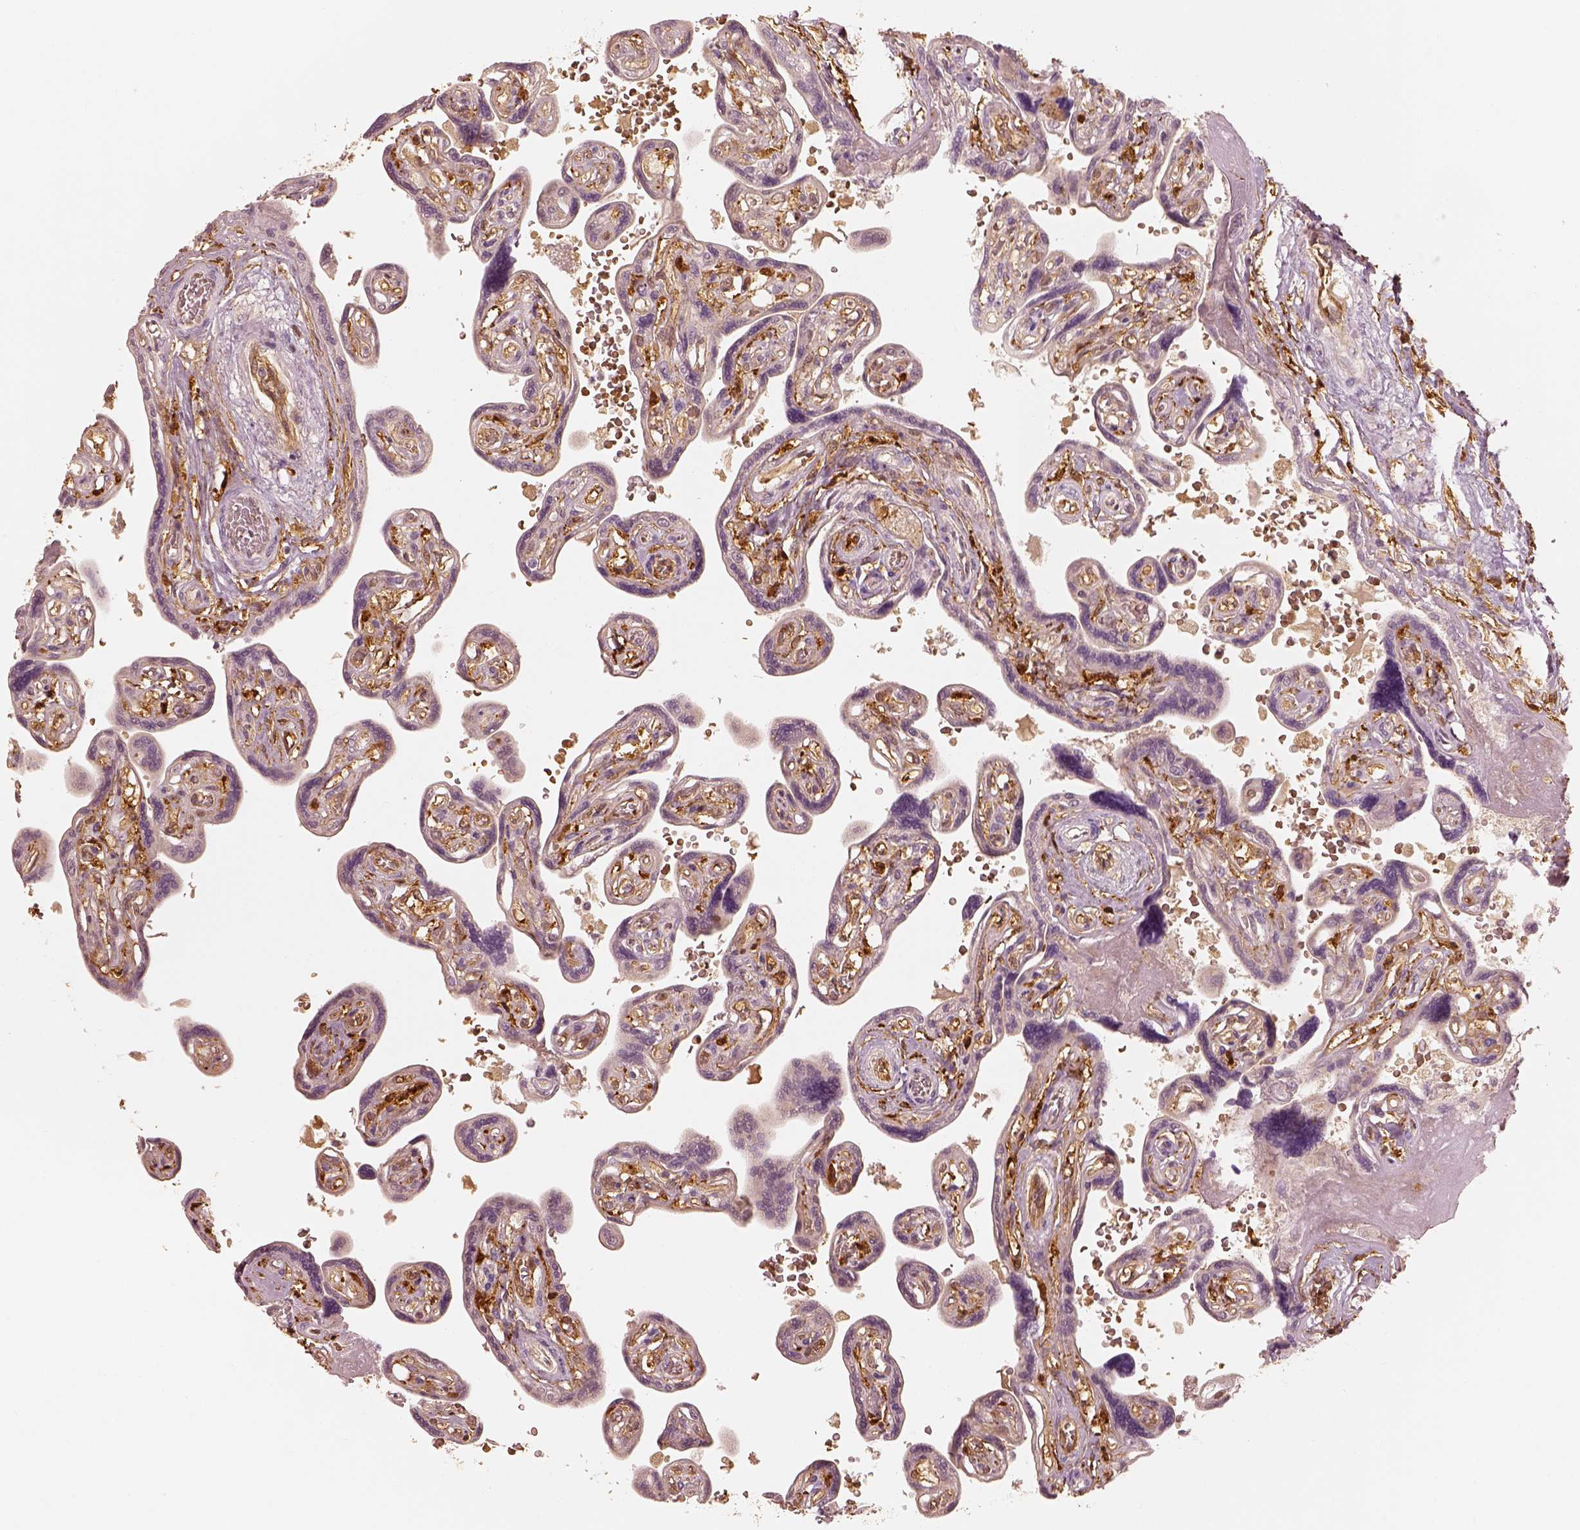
{"staining": {"intensity": "strong", "quantity": "25%-75%", "location": "cytoplasmic/membranous"}, "tissue": "placenta", "cell_type": "Decidual cells", "image_type": "normal", "snomed": [{"axis": "morphology", "description": "Normal tissue, NOS"}, {"axis": "topography", "description": "Placenta"}], "caption": "IHC micrograph of normal placenta stained for a protein (brown), which demonstrates high levels of strong cytoplasmic/membranous staining in approximately 25%-75% of decidual cells.", "gene": "FSCN1", "patient": {"sex": "female", "age": 32}}